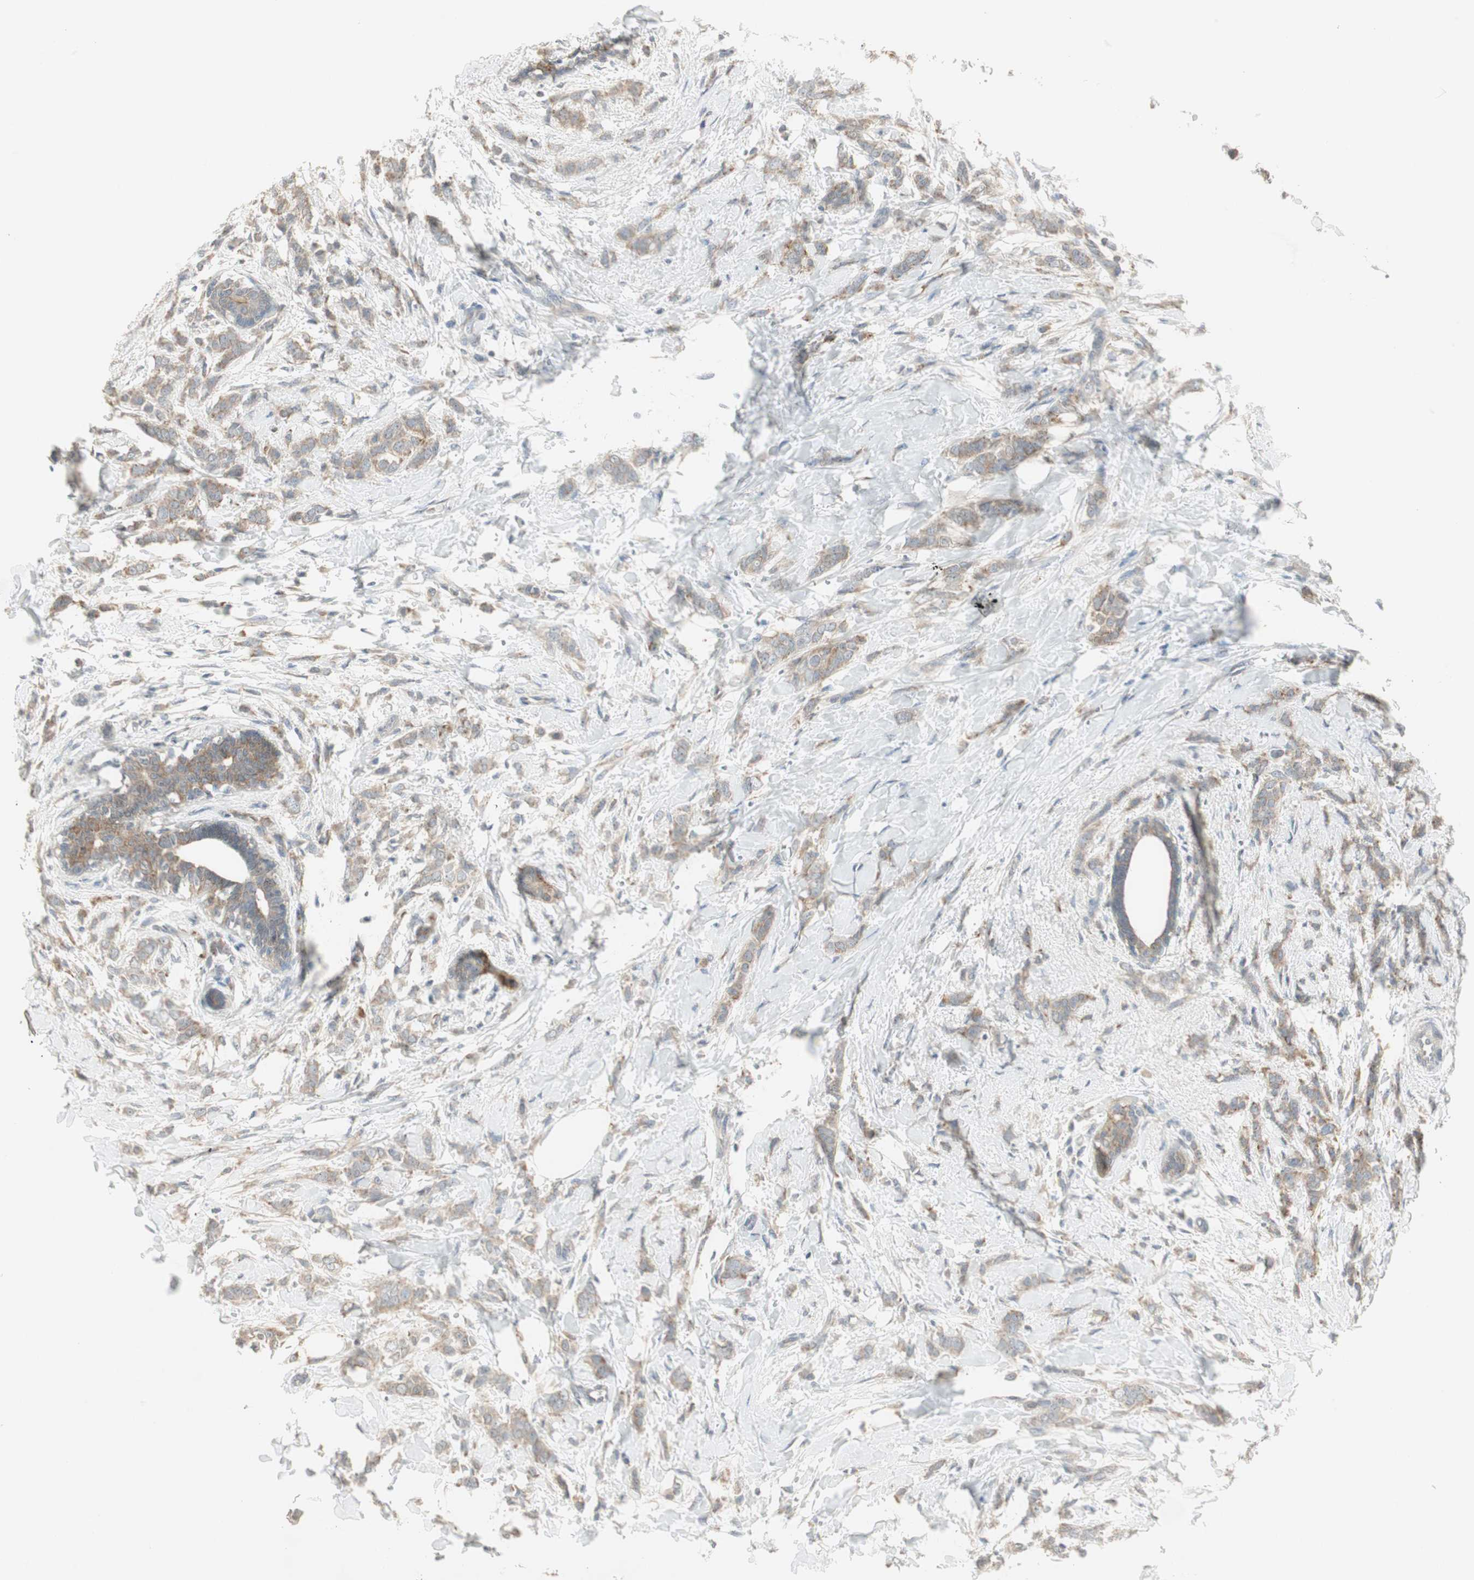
{"staining": {"intensity": "moderate", "quantity": ">75%", "location": "cytoplasmic/membranous"}, "tissue": "breast cancer", "cell_type": "Tumor cells", "image_type": "cancer", "snomed": [{"axis": "morphology", "description": "Lobular carcinoma, in situ"}, {"axis": "morphology", "description": "Lobular carcinoma"}, {"axis": "topography", "description": "Breast"}], "caption": "Protein analysis of breast cancer (lobular carcinoma) tissue exhibits moderate cytoplasmic/membranous staining in about >75% of tumor cells.", "gene": "ZFP36", "patient": {"sex": "female", "age": 41}}